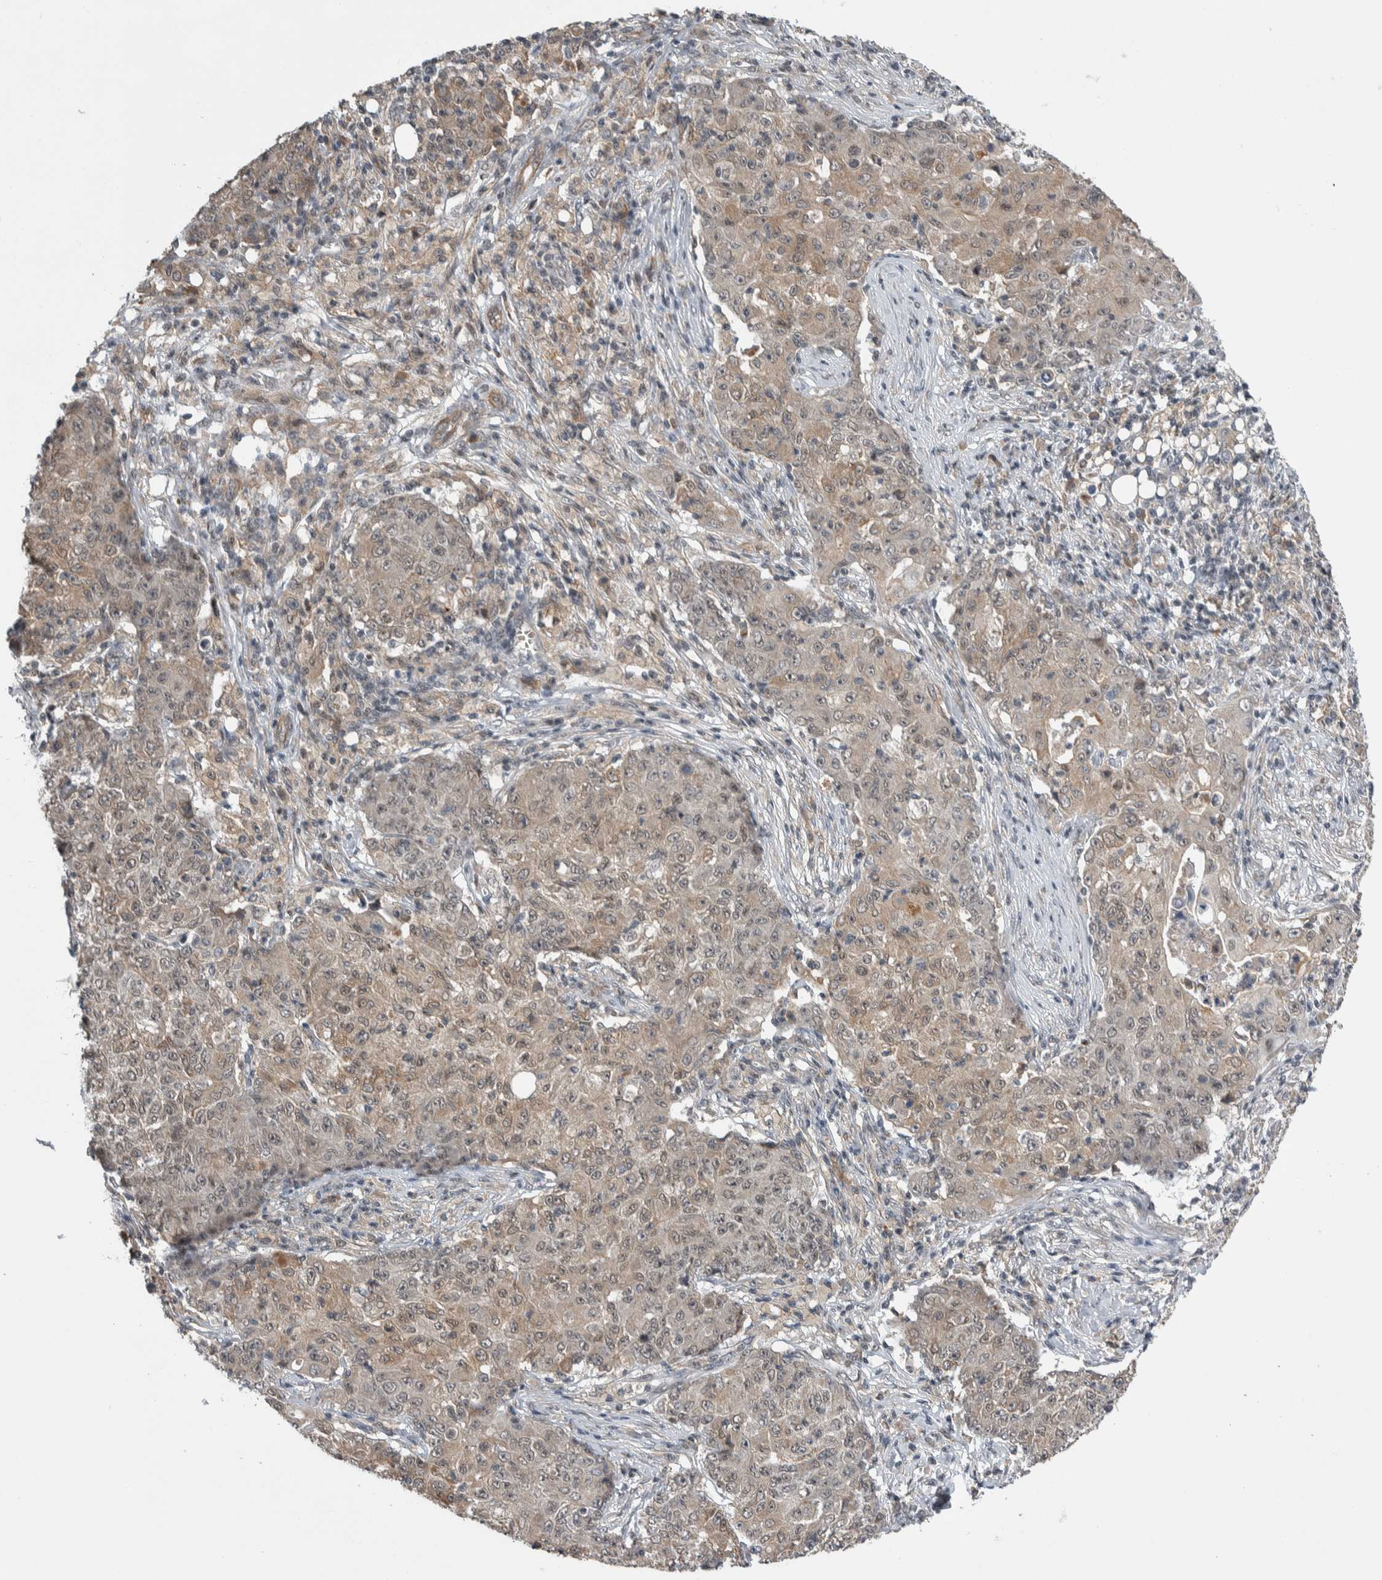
{"staining": {"intensity": "weak", "quantity": "<25%", "location": "nuclear"}, "tissue": "ovarian cancer", "cell_type": "Tumor cells", "image_type": "cancer", "snomed": [{"axis": "morphology", "description": "Carcinoma, endometroid"}, {"axis": "topography", "description": "Ovary"}], "caption": "This is an IHC photomicrograph of human endometroid carcinoma (ovarian). There is no positivity in tumor cells.", "gene": "PRDM4", "patient": {"sex": "female", "age": 42}}